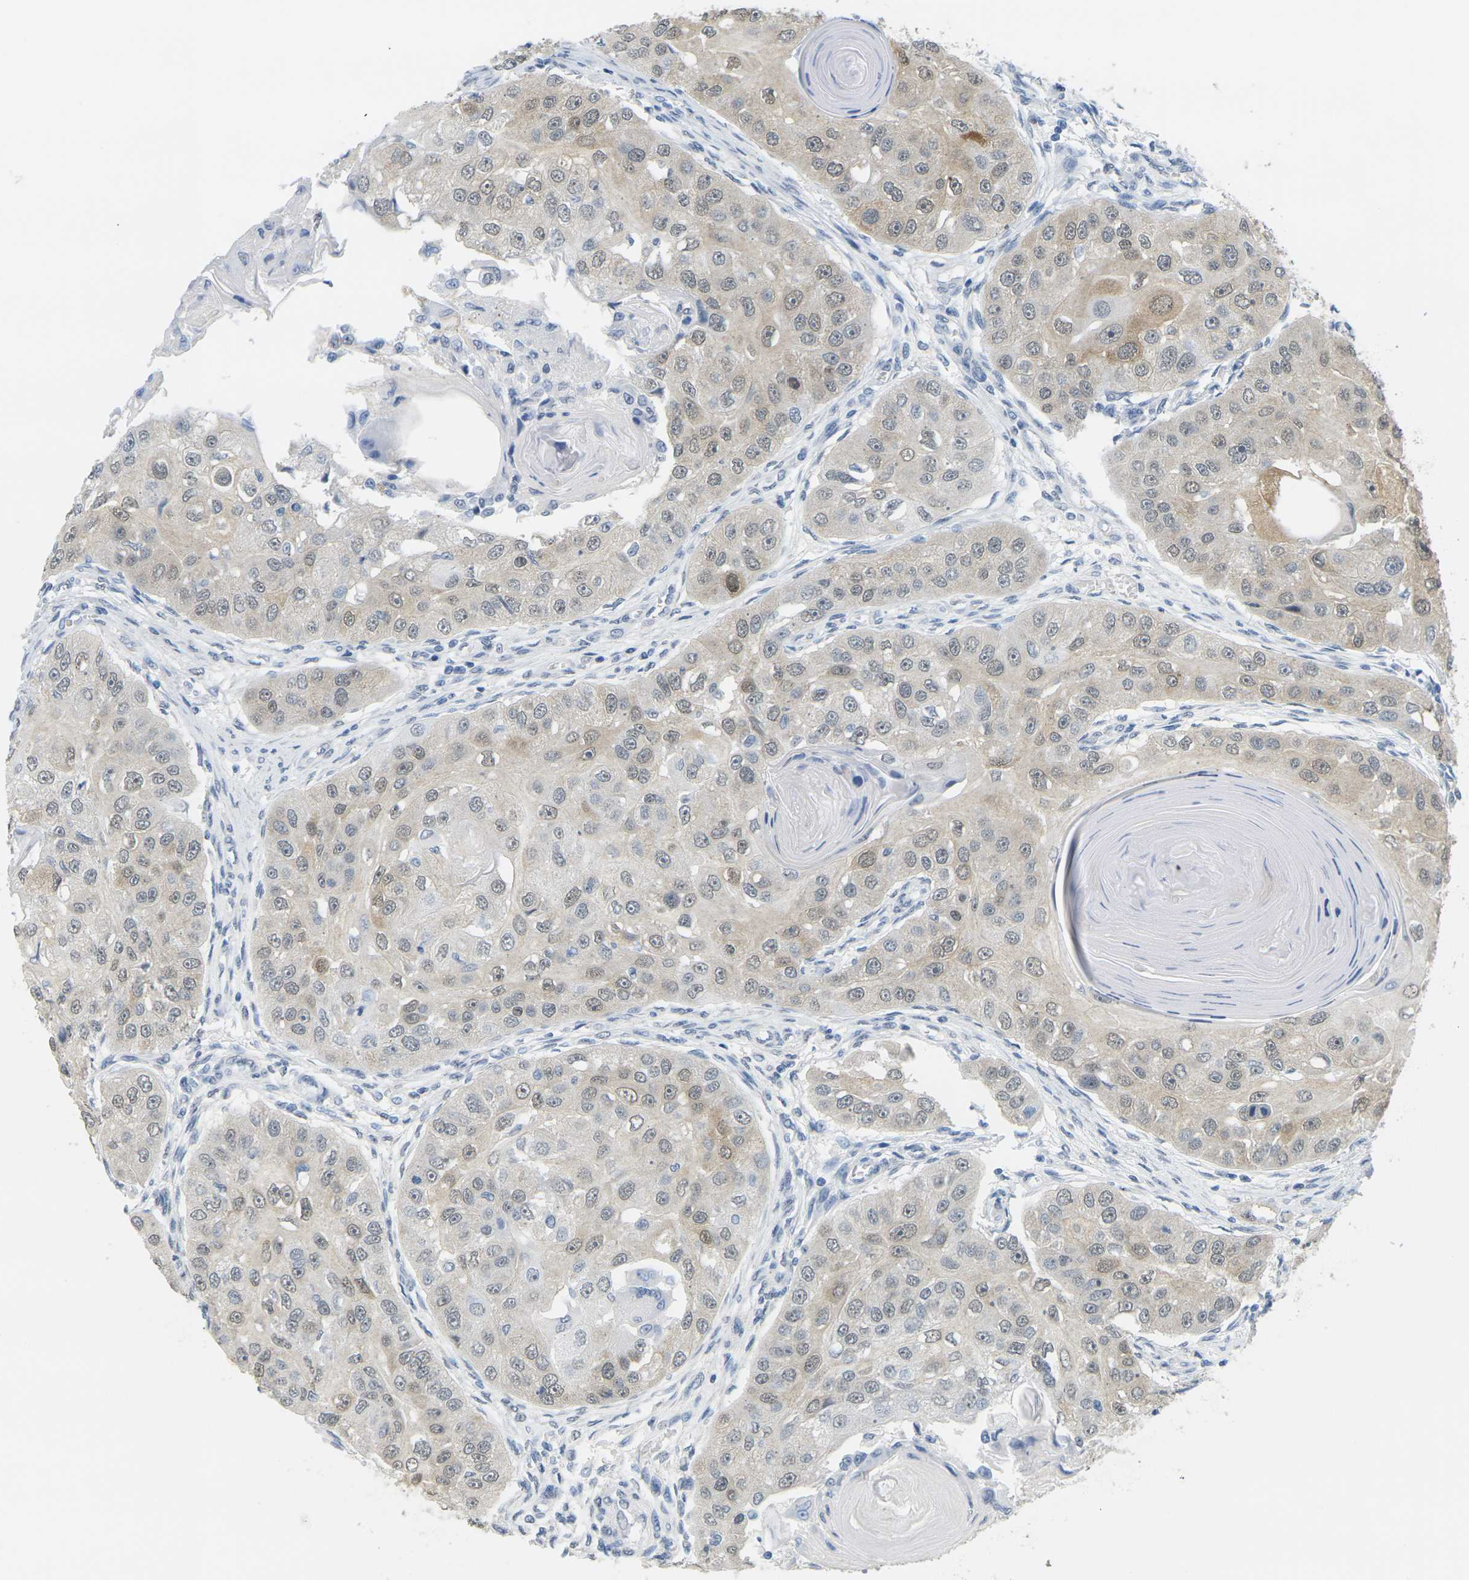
{"staining": {"intensity": "weak", "quantity": ">75%", "location": "cytoplasmic/membranous,nuclear"}, "tissue": "head and neck cancer", "cell_type": "Tumor cells", "image_type": "cancer", "snomed": [{"axis": "morphology", "description": "Normal tissue, NOS"}, {"axis": "morphology", "description": "Squamous cell carcinoma, NOS"}, {"axis": "topography", "description": "Skeletal muscle"}, {"axis": "topography", "description": "Head-Neck"}], "caption": "This histopathology image displays IHC staining of head and neck cancer (squamous cell carcinoma), with low weak cytoplasmic/membranous and nuclear staining in about >75% of tumor cells.", "gene": "CTAG1A", "patient": {"sex": "male", "age": 51}}